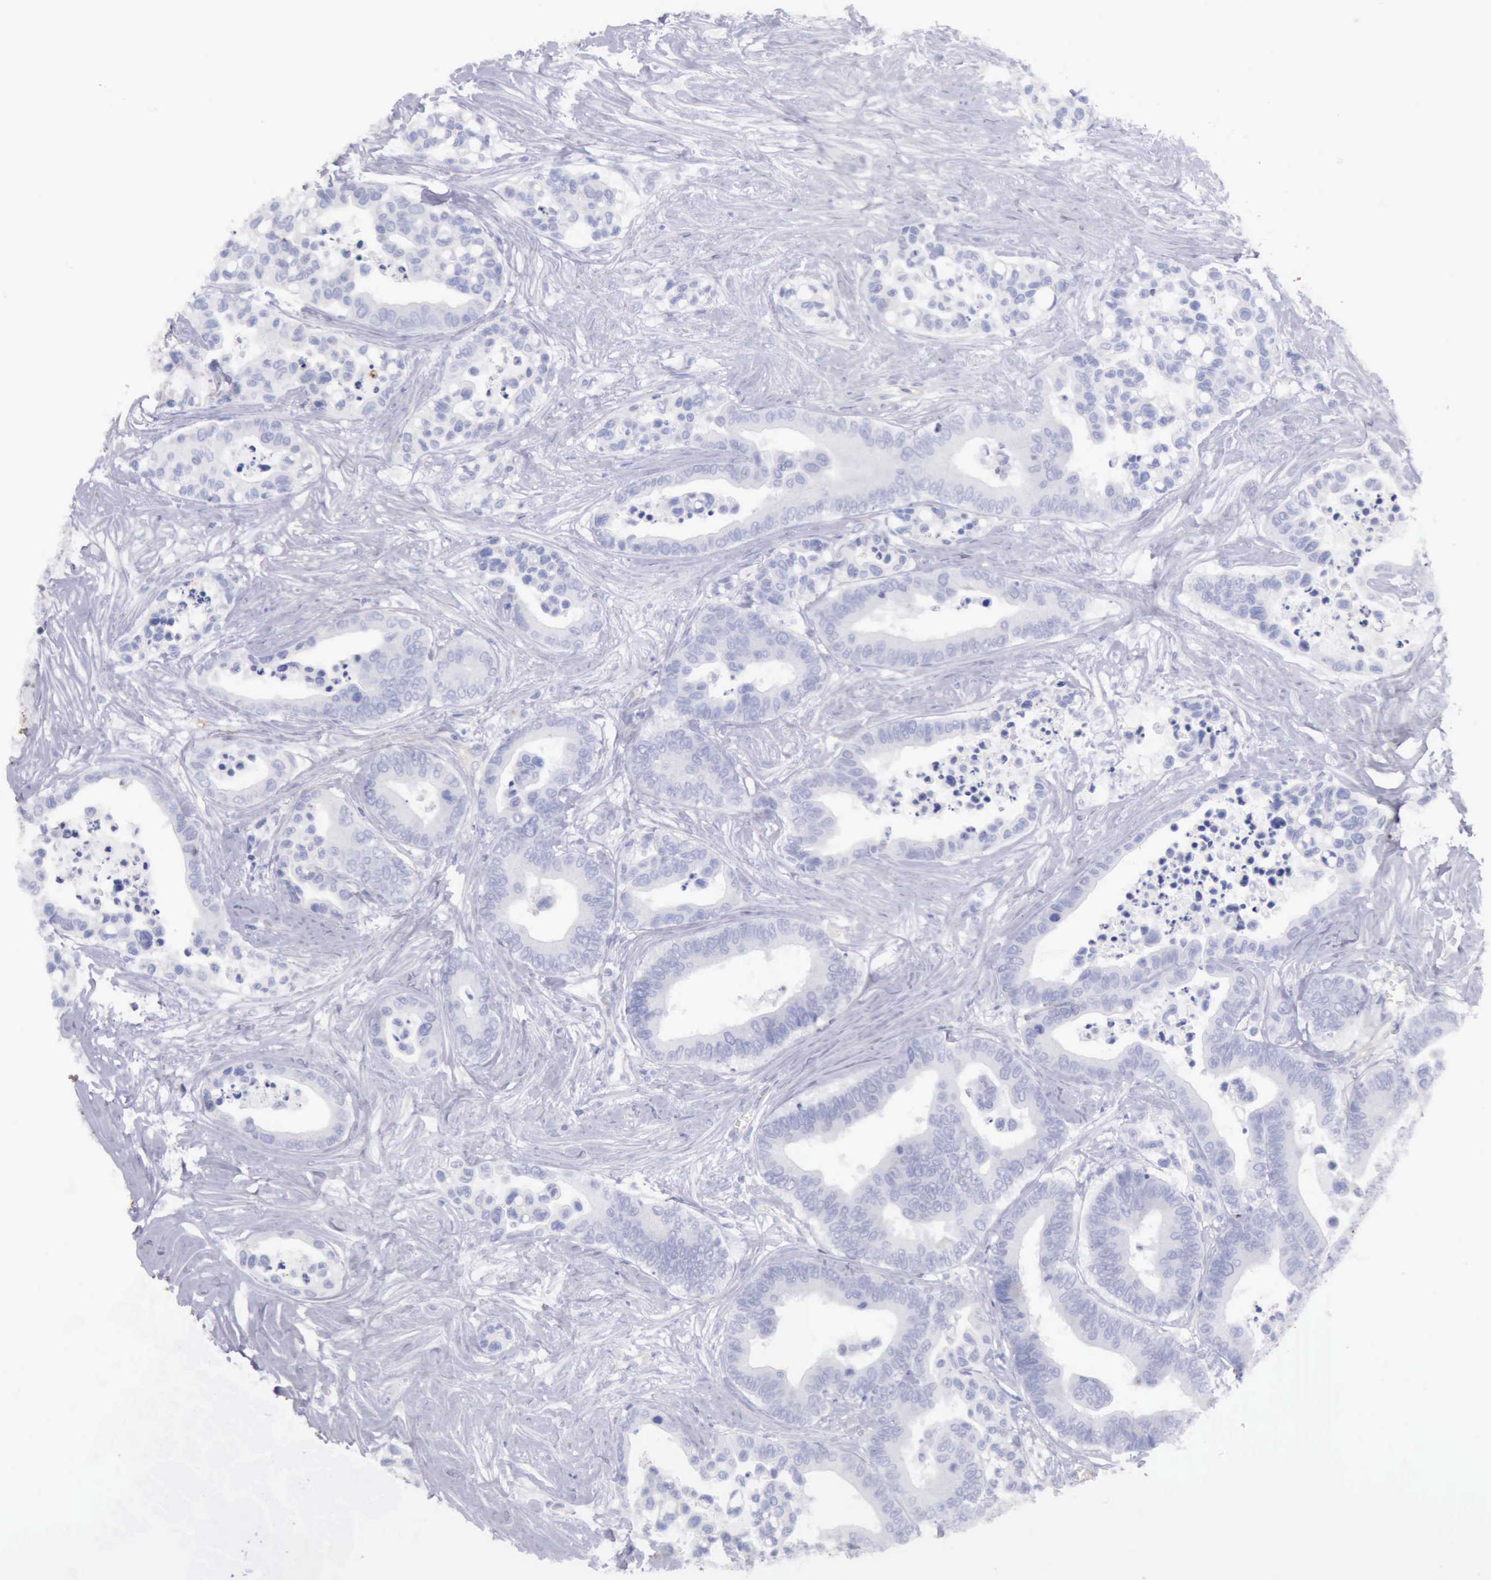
{"staining": {"intensity": "negative", "quantity": "none", "location": "none"}, "tissue": "colorectal cancer", "cell_type": "Tumor cells", "image_type": "cancer", "snomed": [{"axis": "morphology", "description": "Adenocarcinoma, NOS"}, {"axis": "topography", "description": "Colon"}], "caption": "Immunohistochemistry (IHC) image of human colorectal cancer stained for a protein (brown), which demonstrates no positivity in tumor cells.", "gene": "AOC3", "patient": {"sex": "male", "age": 82}}